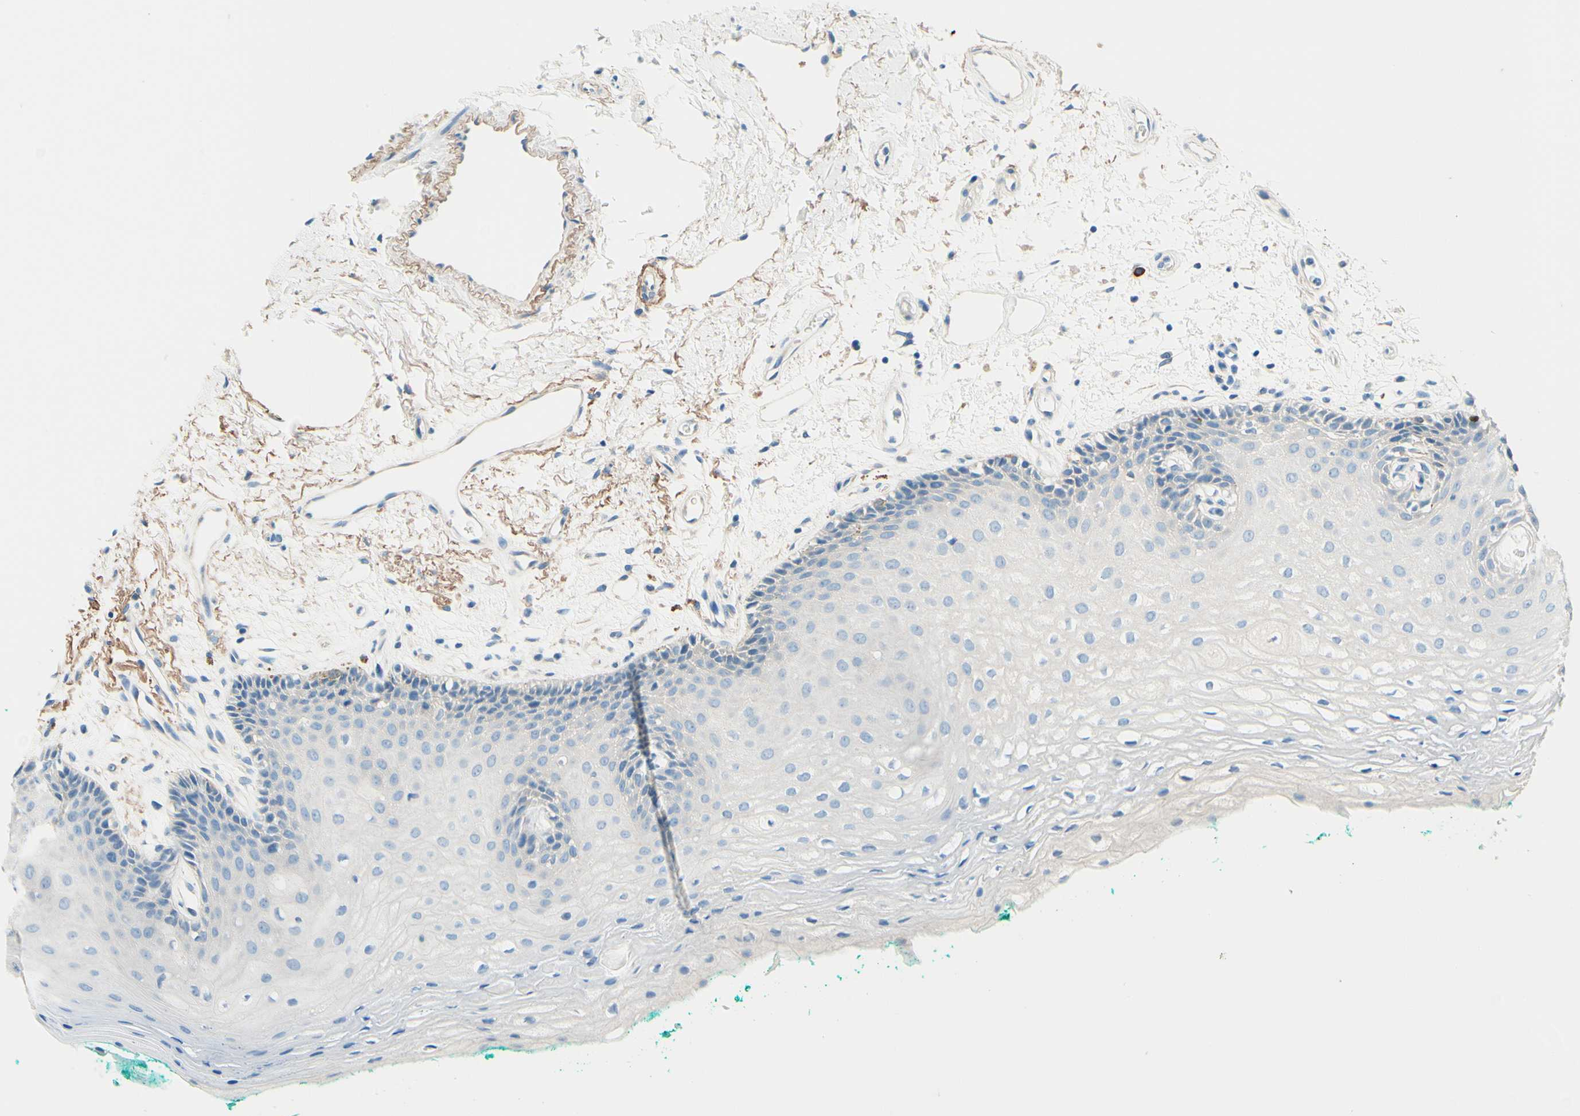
{"staining": {"intensity": "negative", "quantity": "none", "location": "none"}, "tissue": "oral mucosa", "cell_type": "Squamous epithelial cells", "image_type": "normal", "snomed": [{"axis": "morphology", "description": "Normal tissue, NOS"}, {"axis": "topography", "description": "Skeletal muscle"}, {"axis": "topography", "description": "Oral tissue"}, {"axis": "topography", "description": "Peripheral nerve tissue"}], "caption": "Immunohistochemical staining of normal human oral mucosa displays no significant expression in squamous epithelial cells.", "gene": "PASD1", "patient": {"sex": "female", "age": 84}}